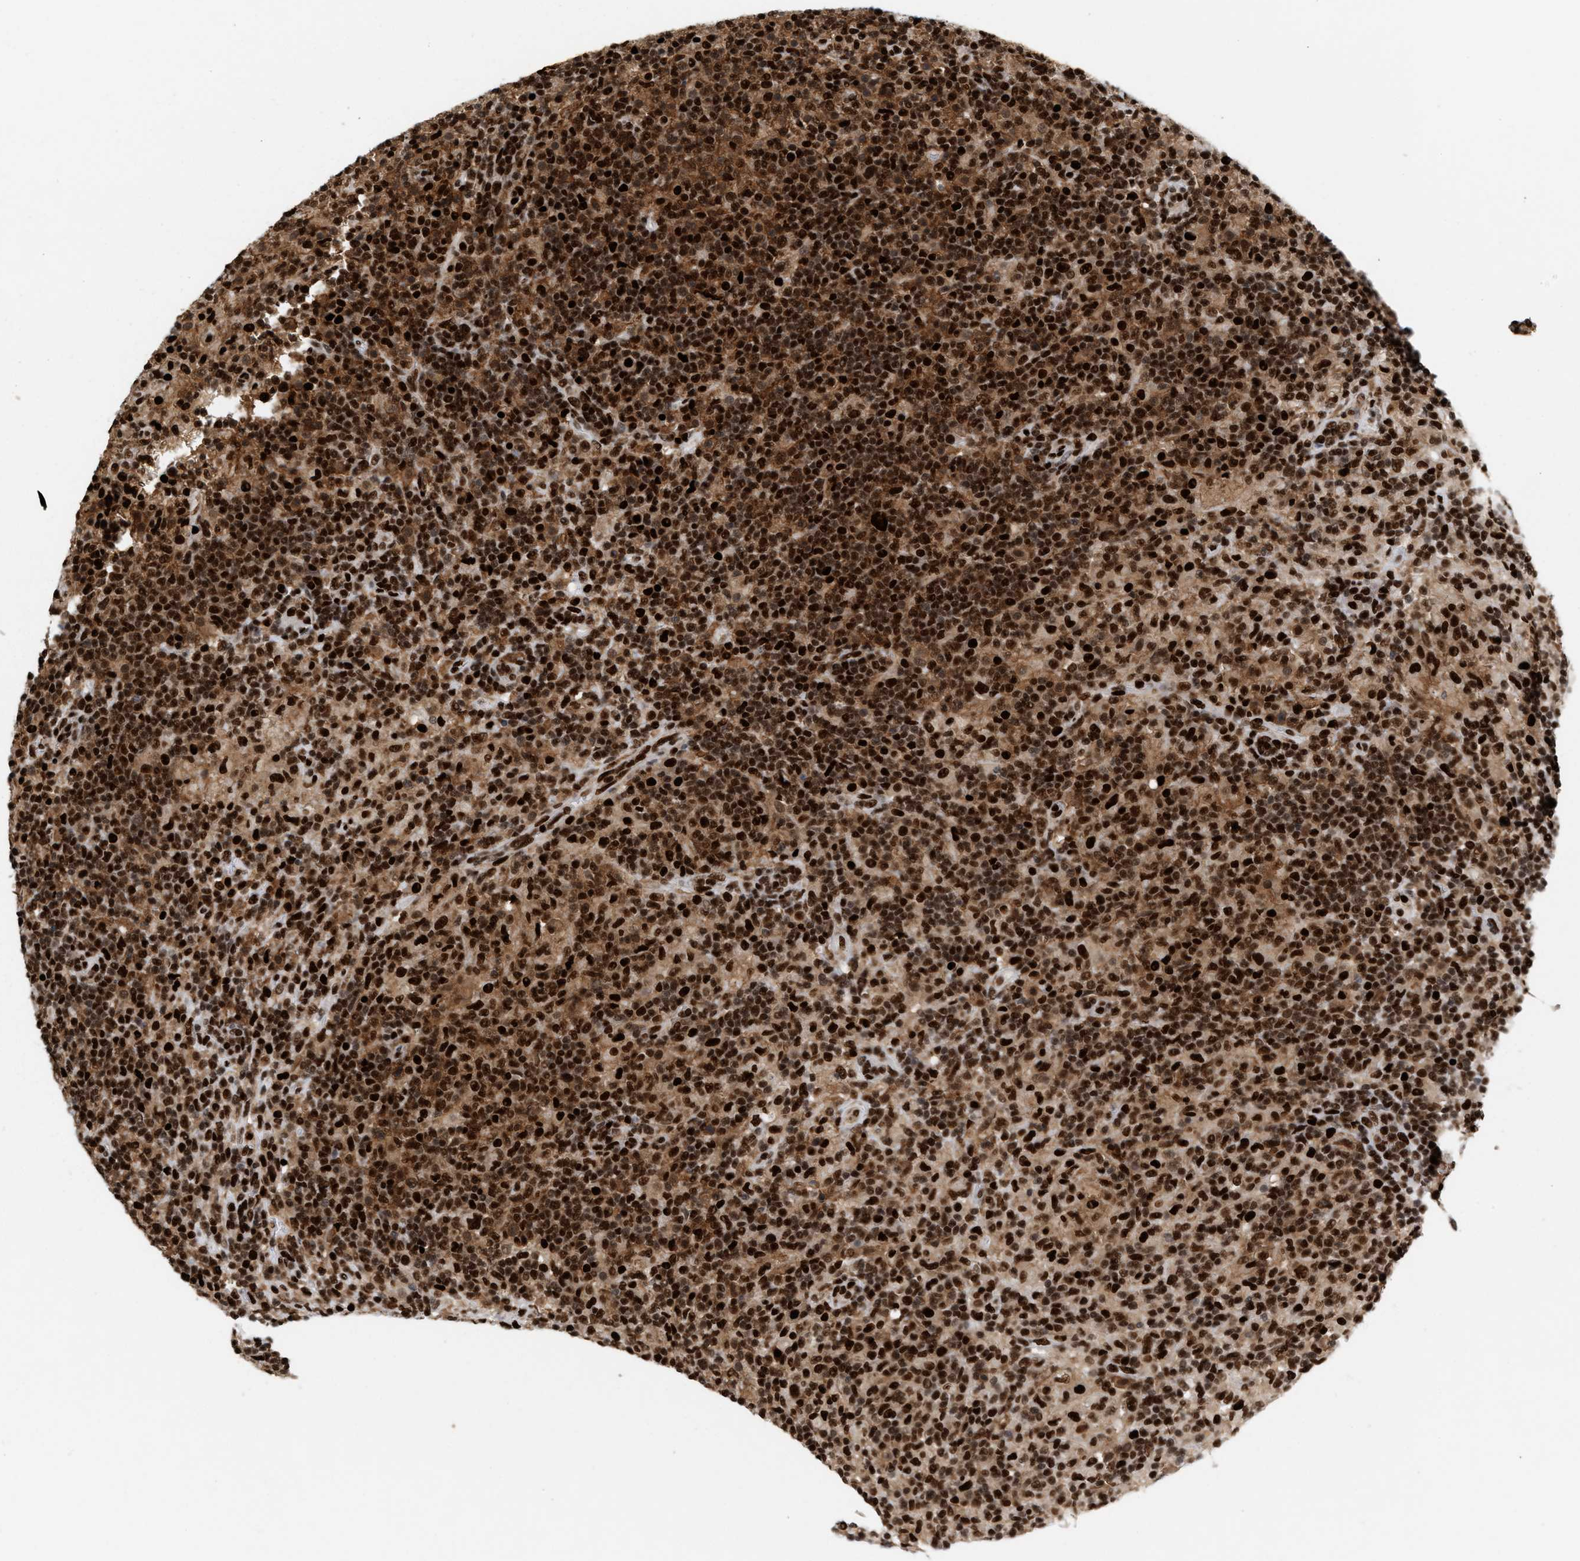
{"staining": {"intensity": "strong", "quantity": ">75%", "location": "nuclear"}, "tissue": "lymphoma", "cell_type": "Tumor cells", "image_type": "cancer", "snomed": [{"axis": "morphology", "description": "Hodgkin's disease, NOS"}, {"axis": "topography", "description": "Lymph node"}], "caption": "Immunohistochemical staining of Hodgkin's disease shows high levels of strong nuclear protein expression in approximately >75% of tumor cells. The protein of interest is stained brown, and the nuclei are stained in blue (DAB (3,3'-diaminobenzidine) IHC with brightfield microscopy, high magnification).", "gene": "RNASEK-C17orf49", "patient": {"sex": "male", "age": 70}}